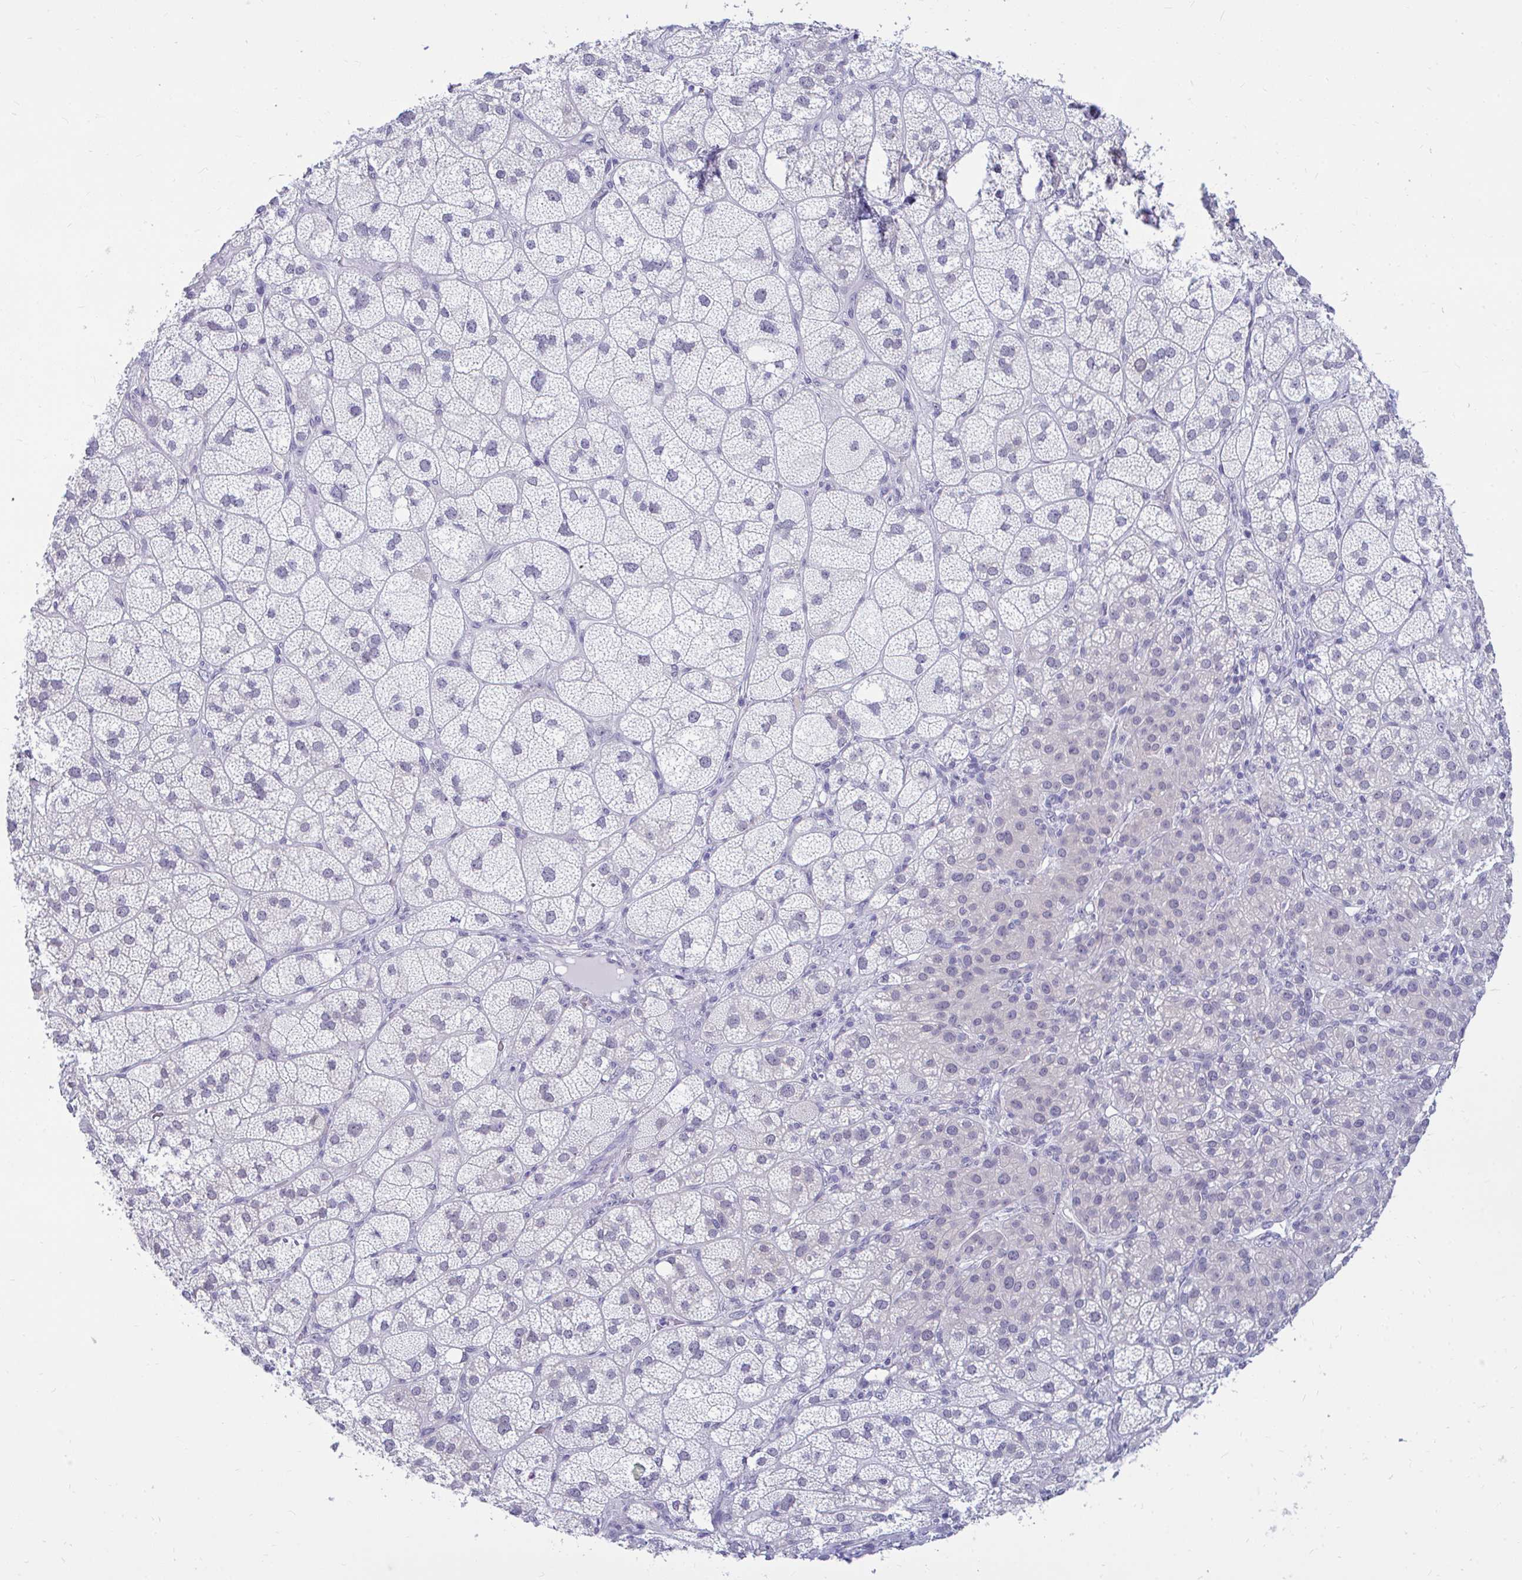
{"staining": {"intensity": "weak", "quantity": "<25%", "location": "nuclear"}, "tissue": "adrenal gland", "cell_type": "Glandular cells", "image_type": "normal", "snomed": [{"axis": "morphology", "description": "Normal tissue, NOS"}, {"axis": "topography", "description": "Adrenal gland"}], "caption": "DAB (3,3'-diaminobenzidine) immunohistochemical staining of unremarkable adrenal gland shows no significant positivity in glandular cells.", "gene": "CSE1L", "patient": {"sex": "female", "age": 60}}